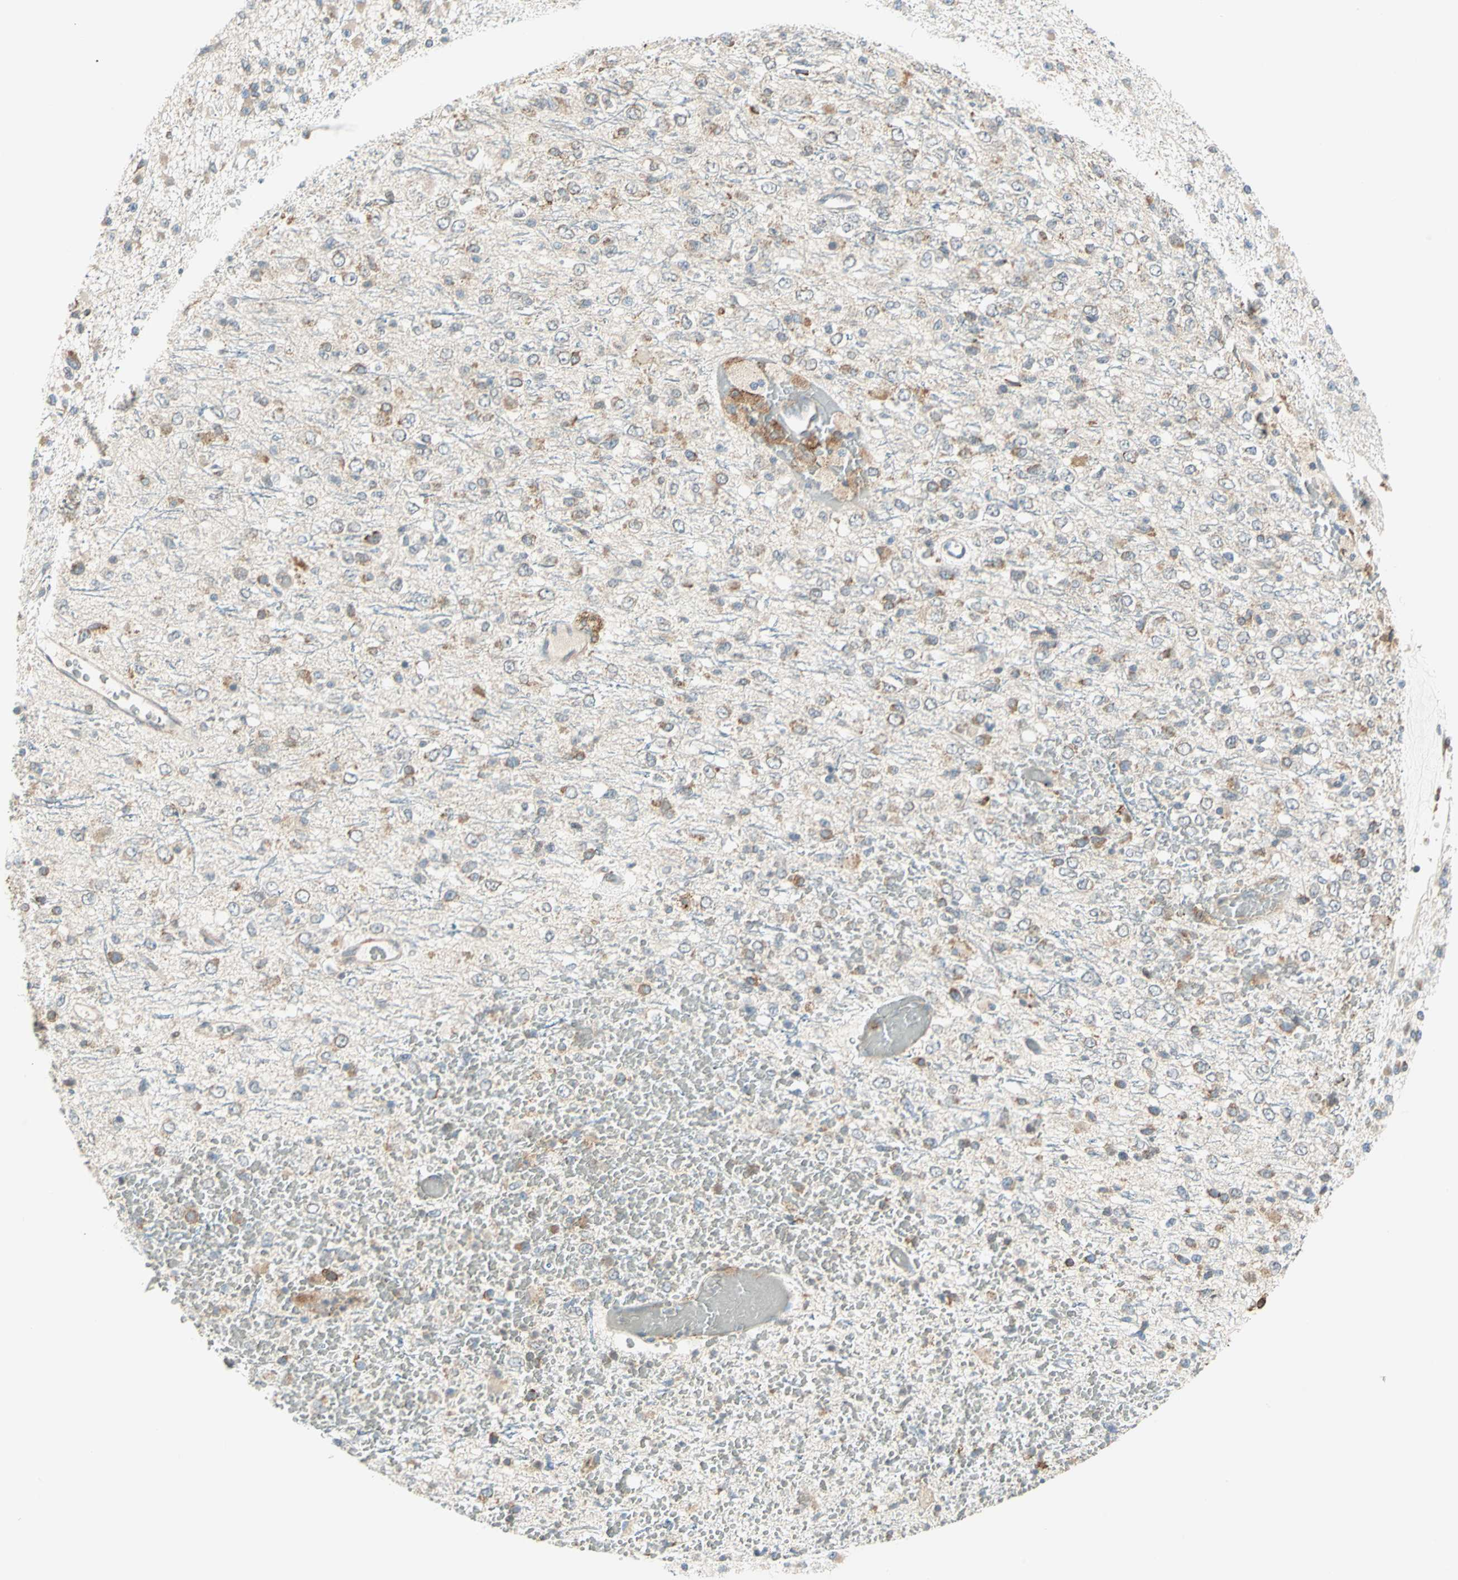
{"staining": {"intensity": "moderate", "quantity": "25%-75%", "location": "cytoplasmic/membranous"}, "tissue": "glioma", "cell_type": "Tumor cells", "image_type": "cancer", "snomed": [{"axis": "morphology", "description": "Glioma, malignant, High grade"}, {"axis": "topography", "description": "pancreas cauda"}], "caption": "Protein staining of glioma tissue demonstrates moderate cytoplasmic/membranous staining in about 25%-75% of tumor cells.", "gene": "PDIA4", "patient": {"sex": "male", "age": 60}}